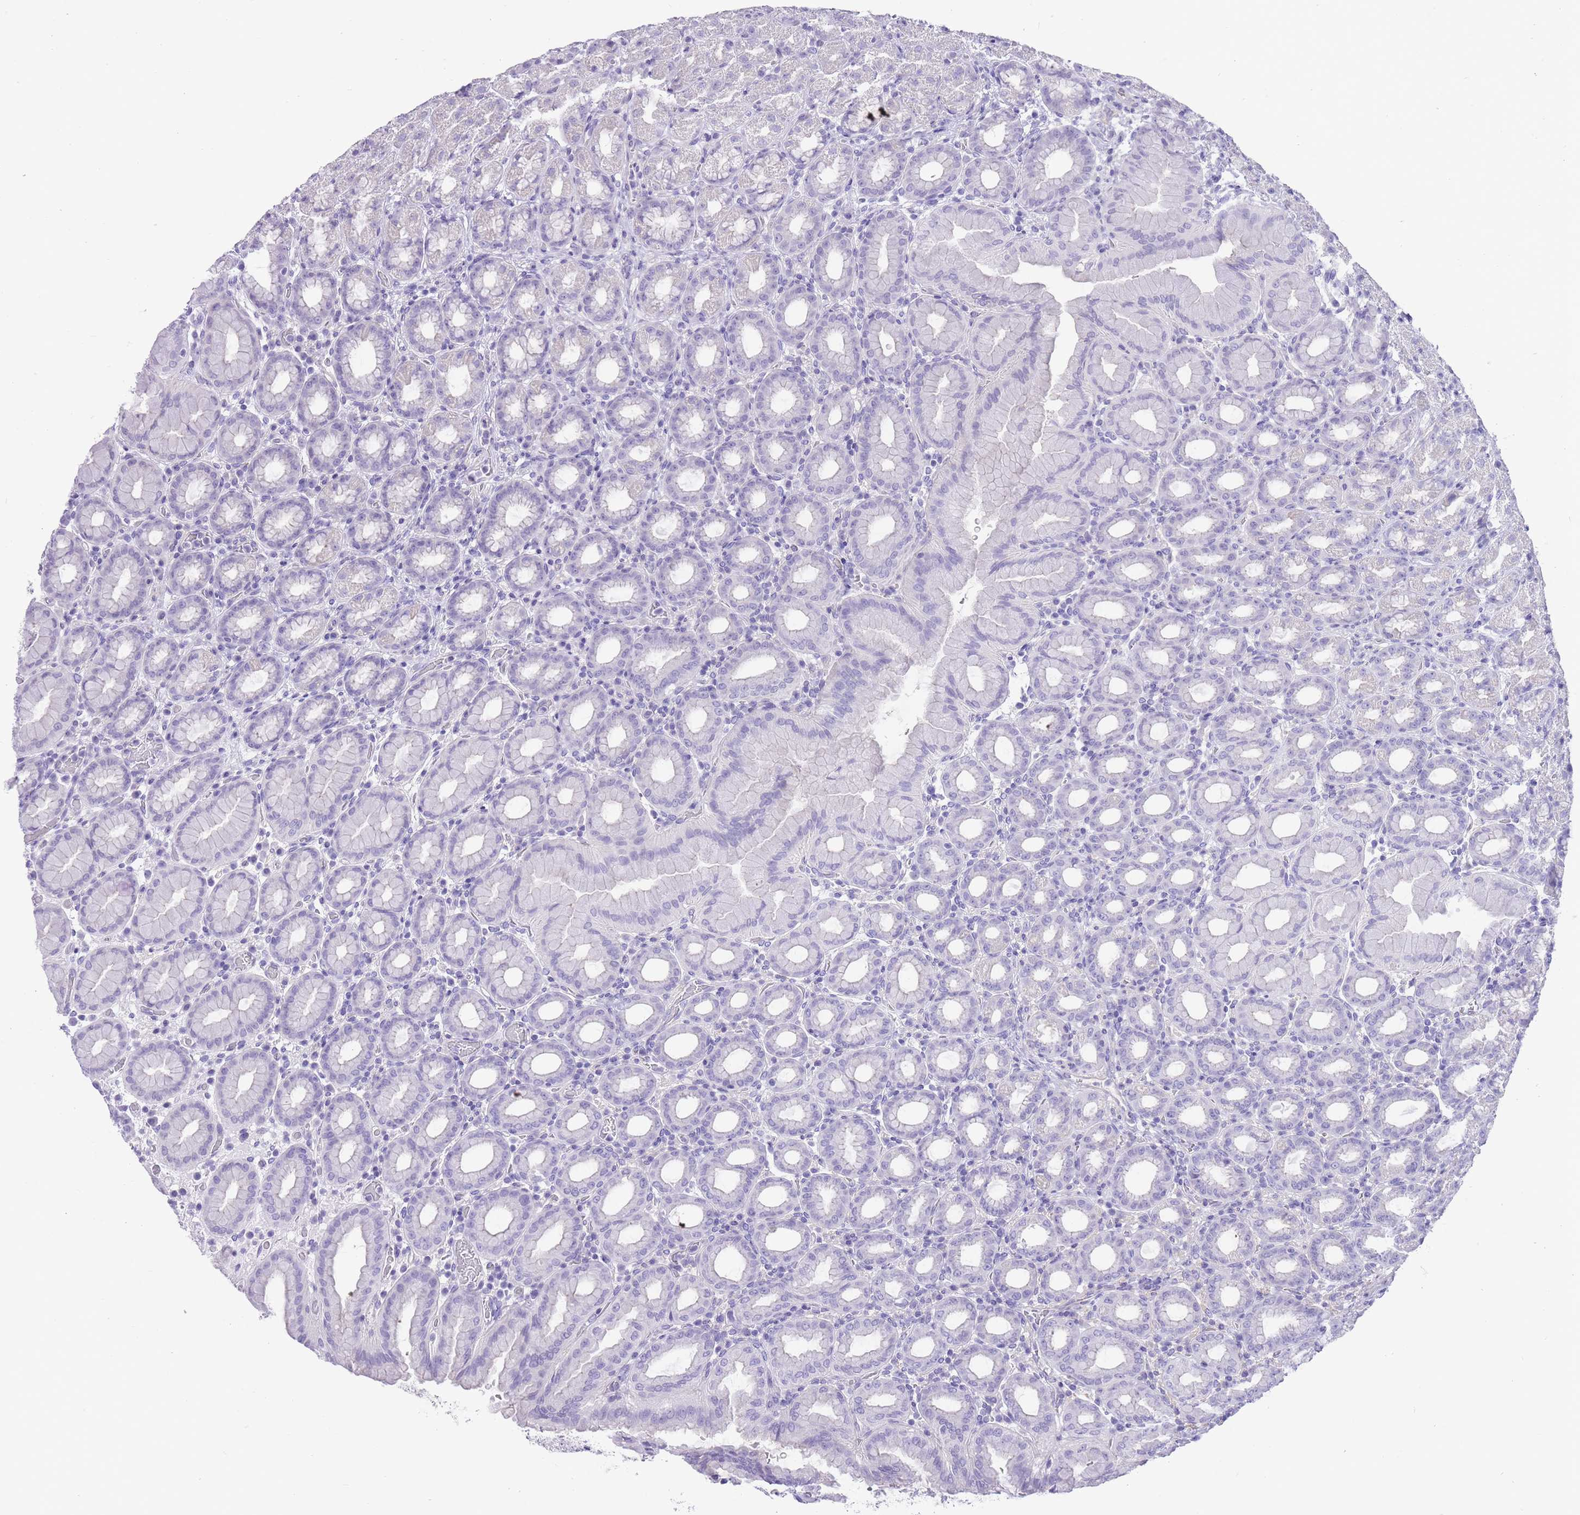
{"staining": {"intensity": "negative", "quantity": "none", "location": "none"}, "tissue": "stomach", "cell_type": "Glandular cells", "image_type": "normal", "snomed": [{"axis": "morphology", "description": "Normal tissue, NOS"}, {"axis": "topography", "description": "Stomach, upper"}, {"axis": "topography", "description": "Stomach"}], "caption": "Glandular cells are negative for brown protein staining in benign stomach. The staining is performed using DAB brown chromogen with nuclei counter-stained in using hematoxylin.", "gene": "OR11H12", "patient": {"sex": "male", "age": 68}}